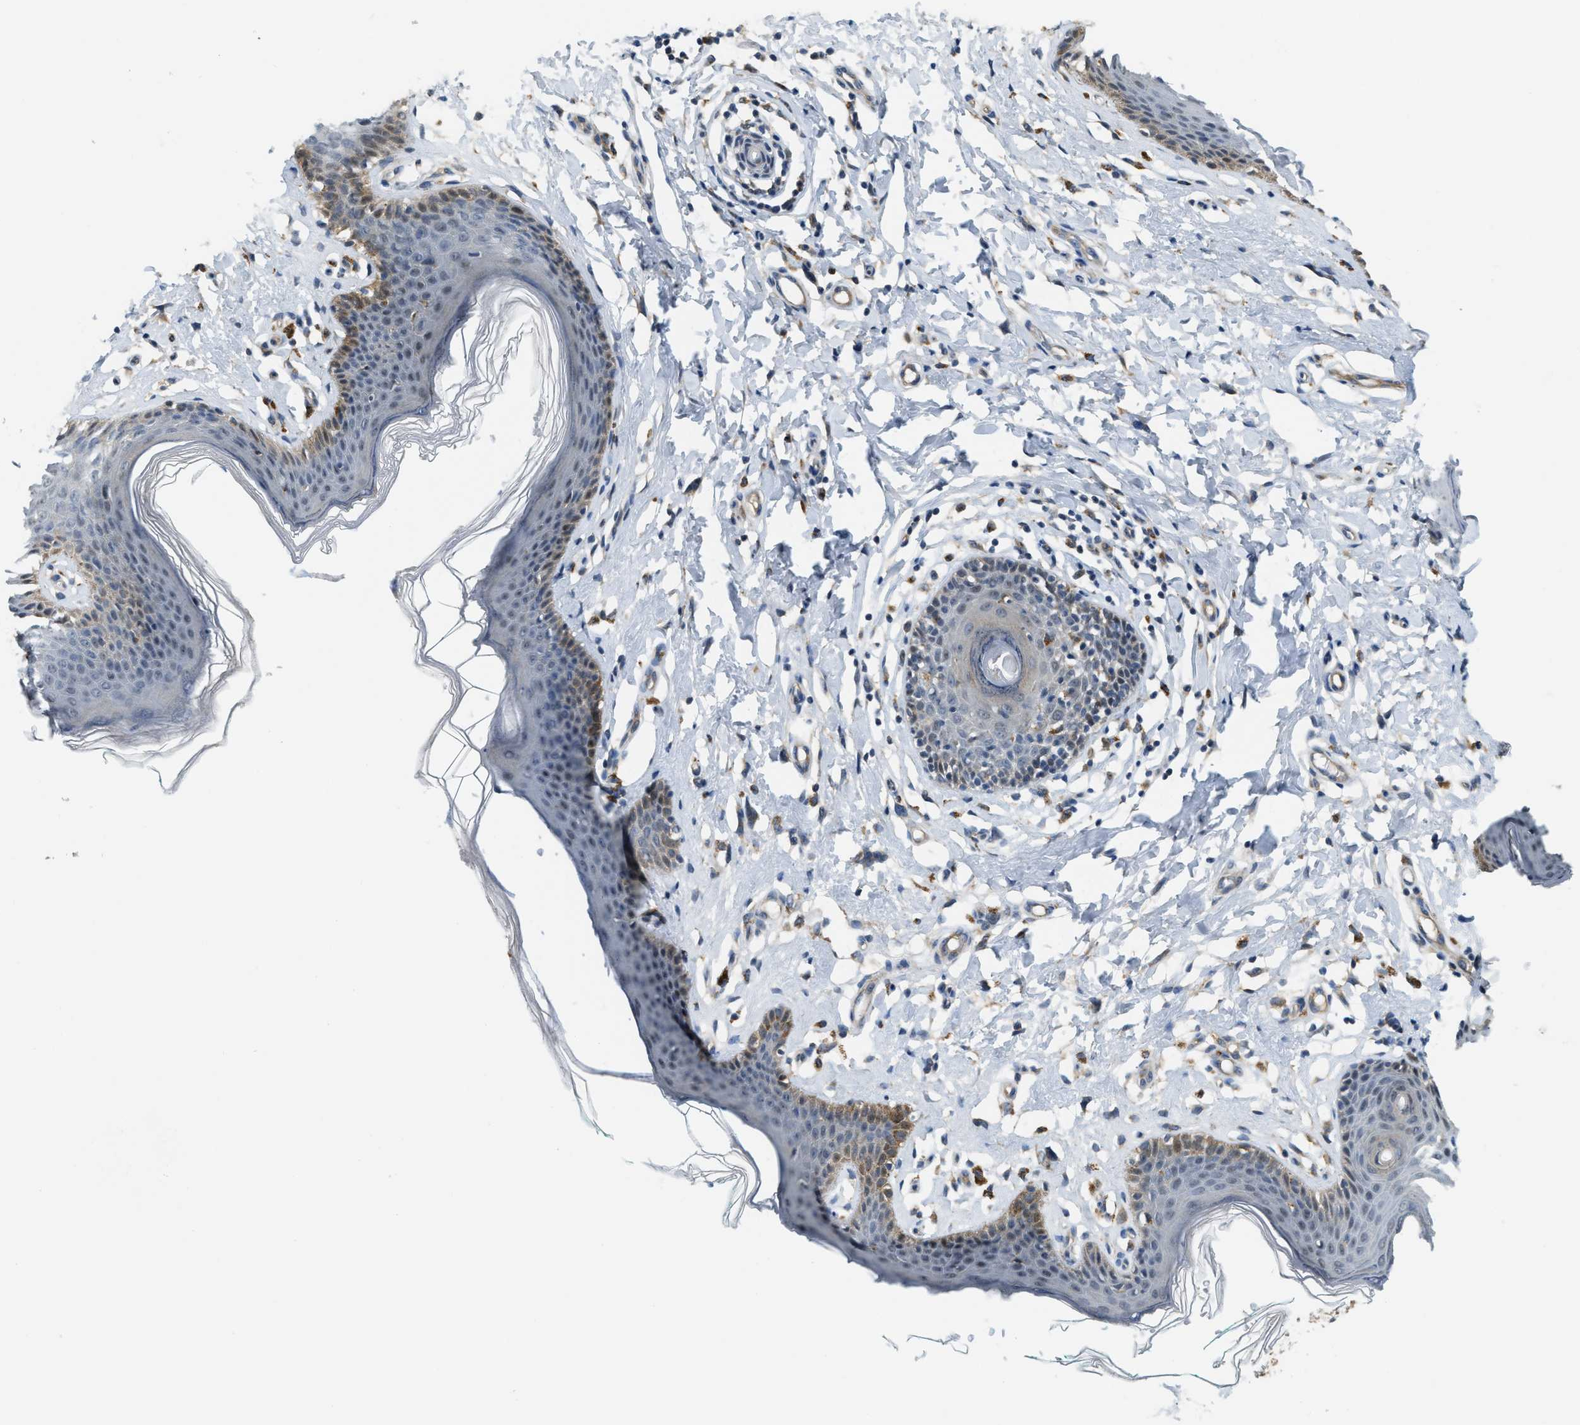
{"staining": {"intensity": "moderate", "quantity": "<25%", "location": "cytoplasmic/membranous"}, "tissue": "skin", "cell_type": "Epidermal cells", "image_type": "normal", "snomed": [{"axis": "morphology", "description": "Normal tissue, NOS"}, {"axis": "topography", "description": "Vulva"}], "caption": "Protein expression analysis of benign human skin reveals moderate cytoplasmic/membranous positivity in approximately <25% of epidermal cells. The staining is performed using DAB (3,3'-diaminobenzidine) brown chromogen to label protein expression. The nuclei are counter-stained blue using hematoxylin.", "gene": "STARD3NL", "patient": {"sex": "female", "age": 66}}